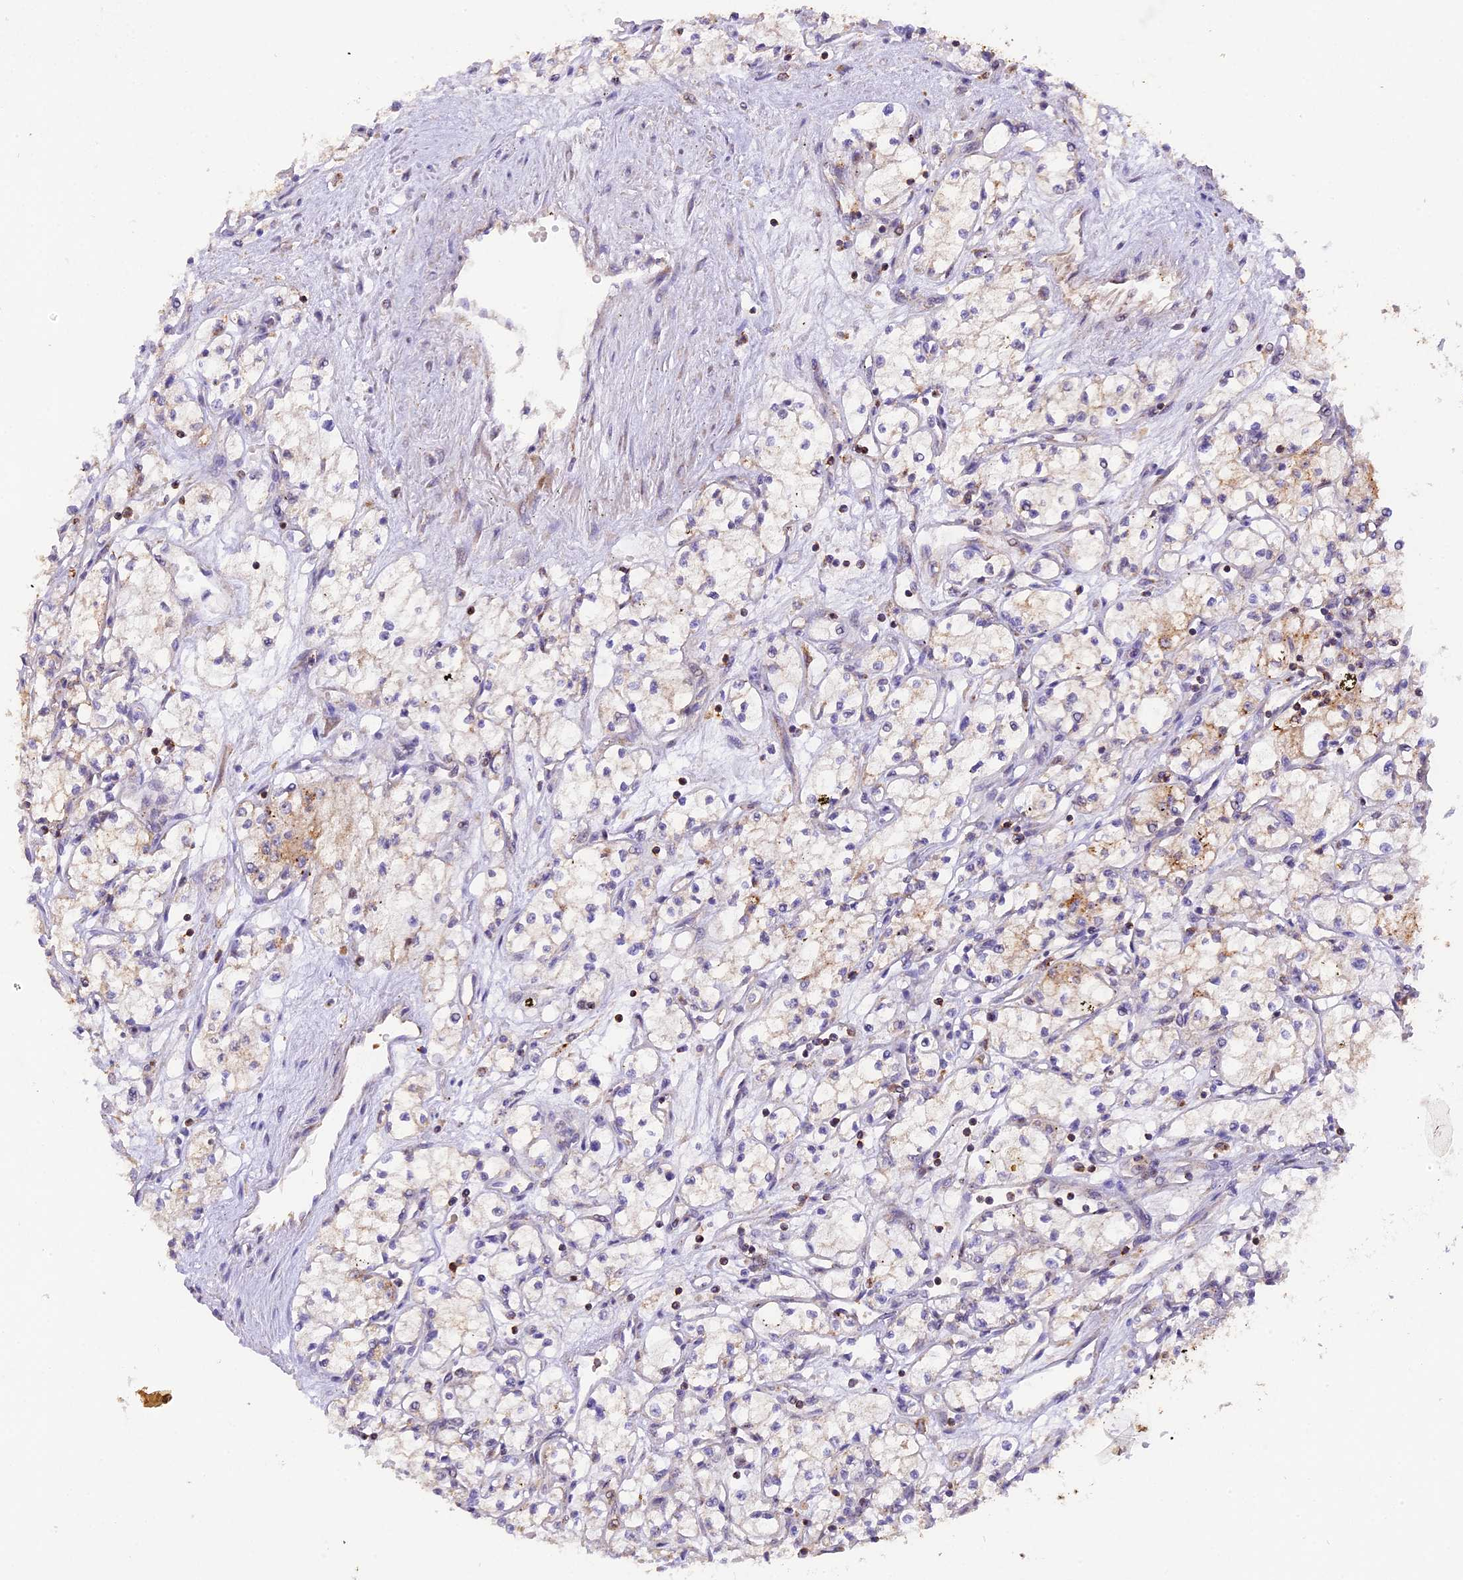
{"staining": {"intensity": "moderate", "quantity": "<25%", "location": "cytoplasmic/membranous"}, "tissue": "renal cancer", "cell_type": "Tumor cells", "image_type": "cancer", "snomed": [{"axis": "morphology", "description": "Adenocarcinoma, NOS"}, {"axis": "topography", "description": "Kidney"}], "caption": "A photomicrograph showing moderate cytoplasmic/membranous staining in approximately <25% of tumor cells in adenocarcinoma (renal), as visualized by brown immunohistochemical staining.", "gene": "PEX3", "patient": {"sex": "male", "age": 59}}